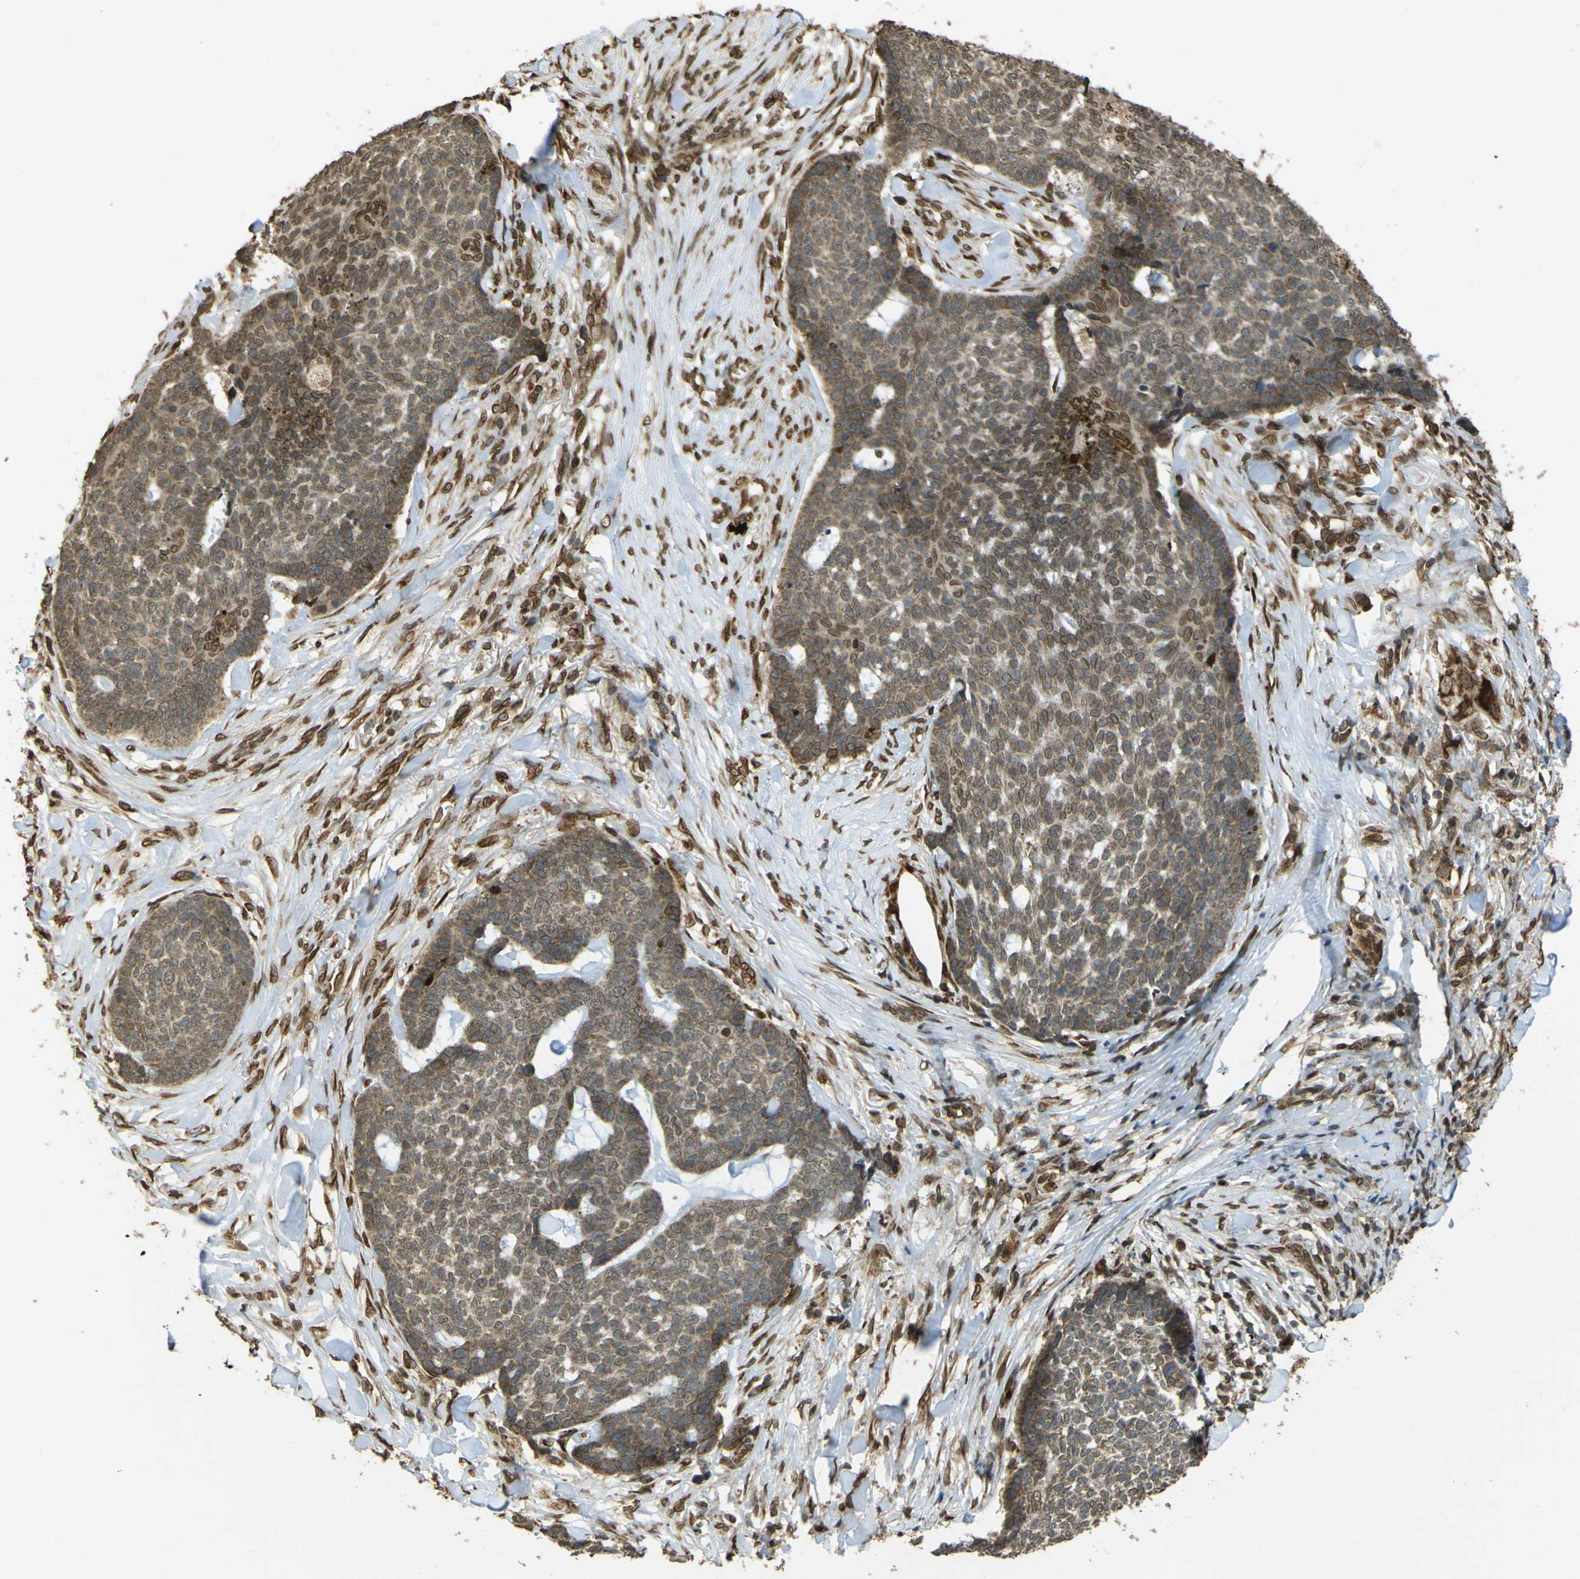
{"staining": {"intensity": "moderate", "quantity": ">75%", "location": "cytoplasmic/membranous,nuclear"}, "tissue": "skin cancer", "cell_type": "Tumor cells", "image_type": "cancer", "snomed": [{"axis": "morphology", "description": "Basal cell carcinoma"}, {"axis": "topography", "description": "Skin"}], "caption": "This histopathology image reveals IHC staining of human skin basal cell carcinoma, with medium moderate cytoplasmic/membranous and nuclear positivity in approximately >75% of tumor cells.", "gene": "GALNT1", "patient": {"sex": "male", "age": 84}}